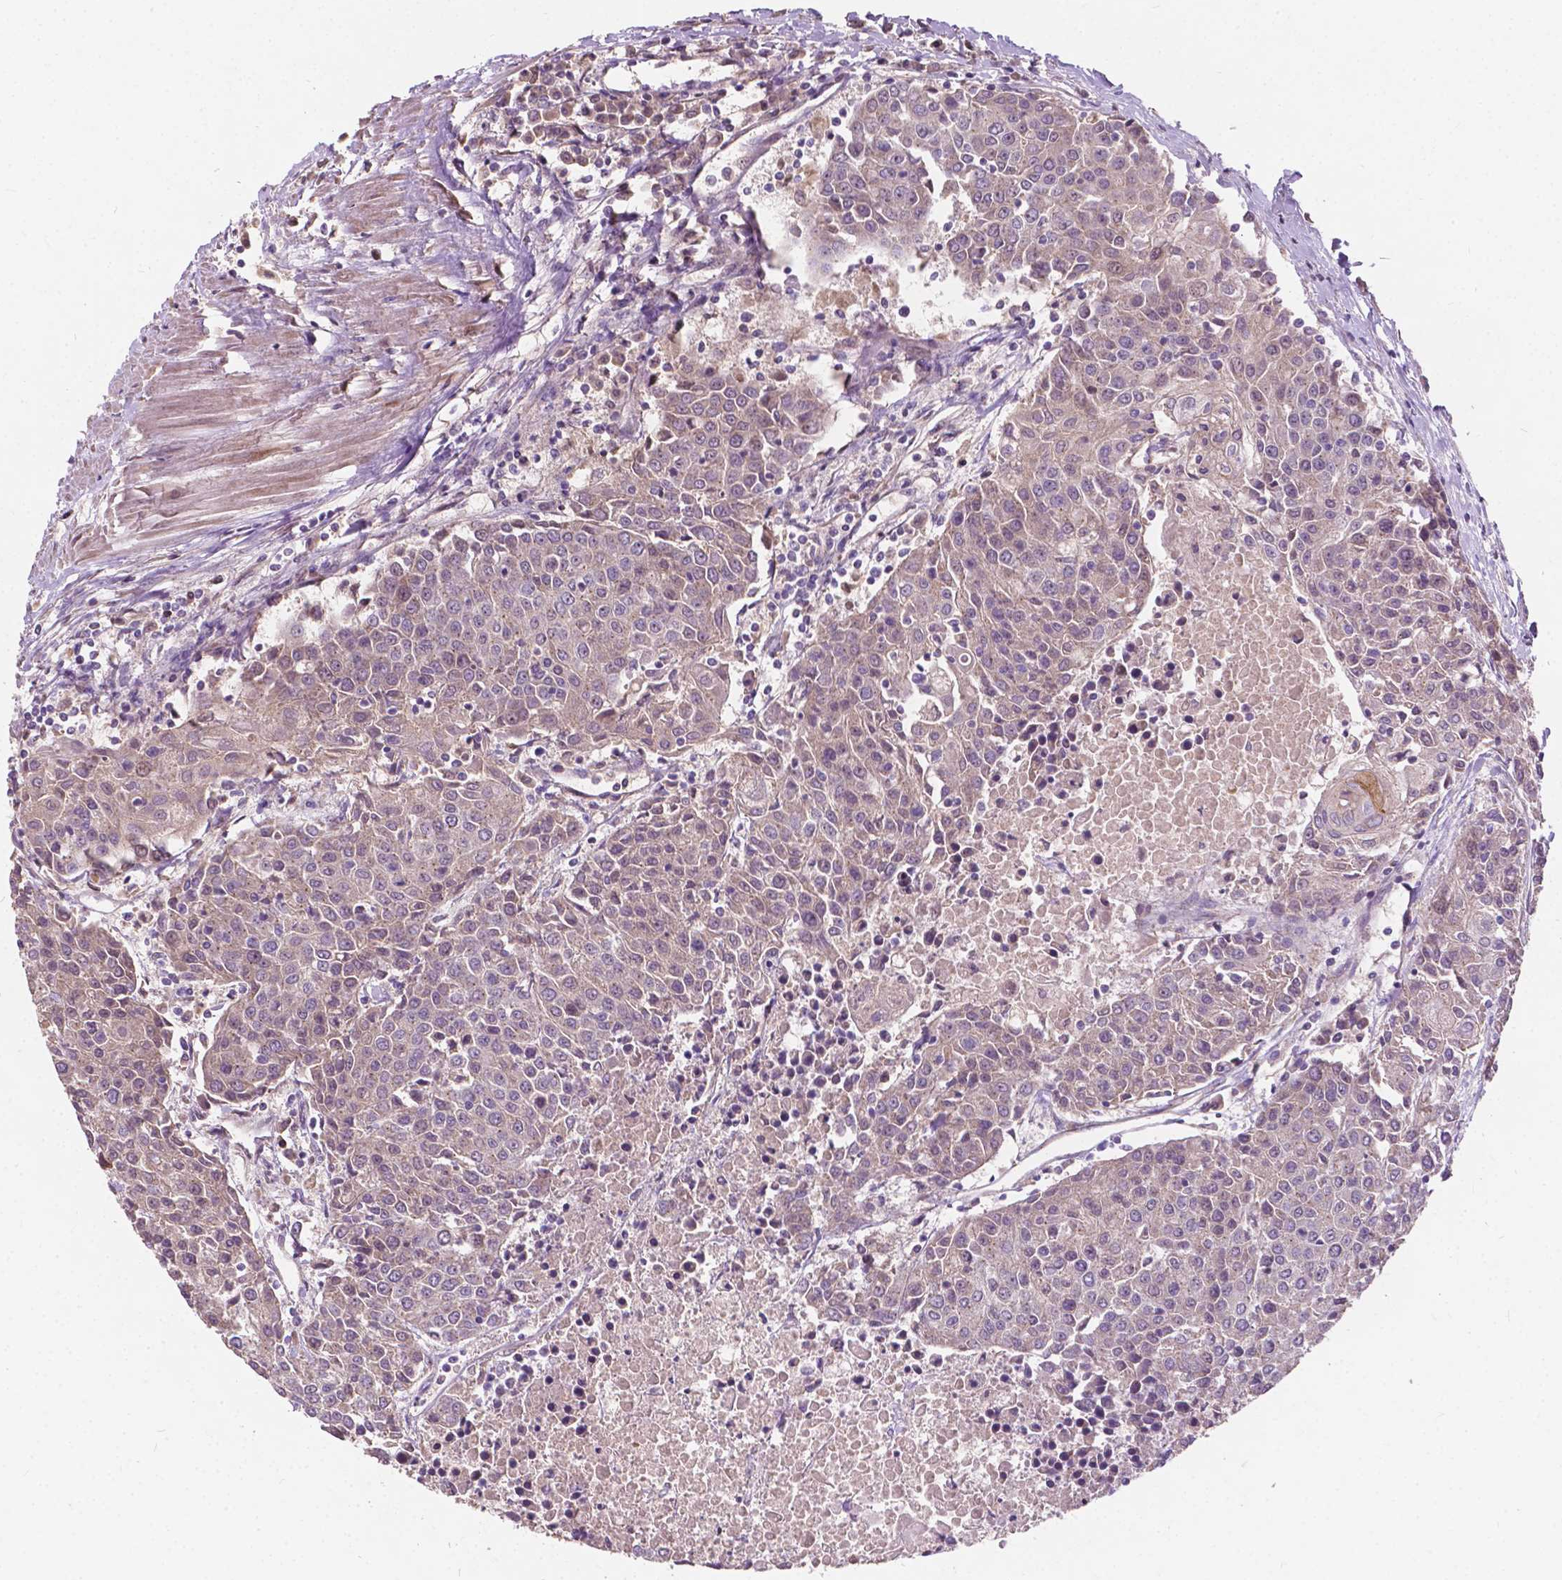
{"staining": {"intensity": "weak", "quantity": "25%-75%", "location": "cytoplasmic/membranous"}, "tissue": "urothelial cancer", "cell_type": "Tumor cells", "image_type": "cancer", "snomed": [{"axis": "morphology", "description": "Urothelial carcinoma, High grade"}, {"axis": "topography", "description": "Urinary bladder"}], "caption": "A brown stain shows weak cytoplasmic/membranous expression of a protein in urothelial carcinoma (high-grade) tumor cells. (DAB (3,3'-diaminobenzidine) = brown stain, brightfield microscopy at high magnification).", "gene": "DUSP16", "patient": {"sex": "female", "age": 85}}